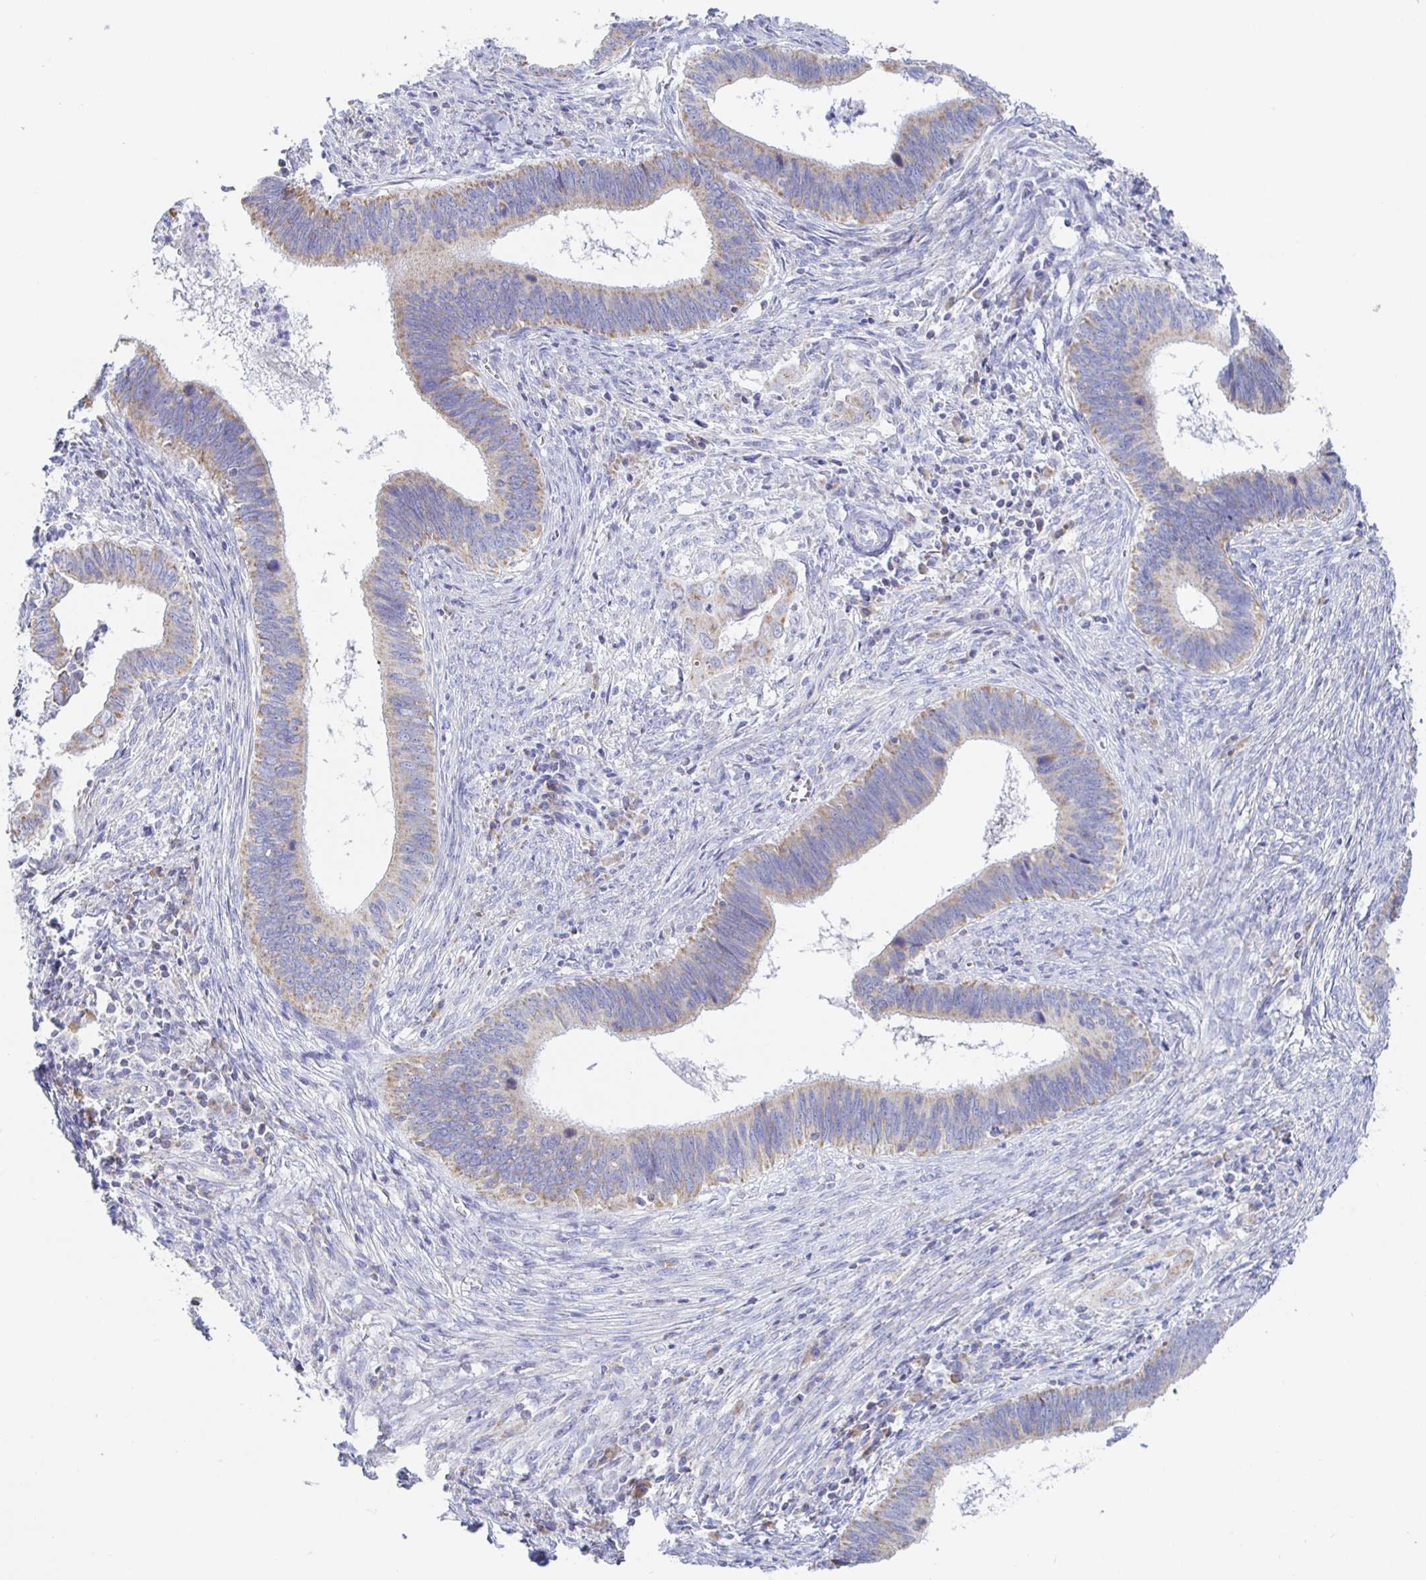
{"staining": {"intensity": "weak", "quantity": ">75%", "location": "cytoplasmic/membranous"}, "tissue": "cervical cancer", "cell_type": "Tumor cells", "image_type": "cancer", "snomed": [{"axis": "morphology", "description": "Adenocarcinoma, NOS"}, {"axis": "topography", "description": "Cervix"}], "caption": "Cervical adenocarcinoma stained with DAB immunohistochemistry displays low levels of weak cytoplasmic/membranous positivity in approximately >75% of tumor cells.", "gene": "SYNGR4", "patient": {"sex": "female", "age": 42}}